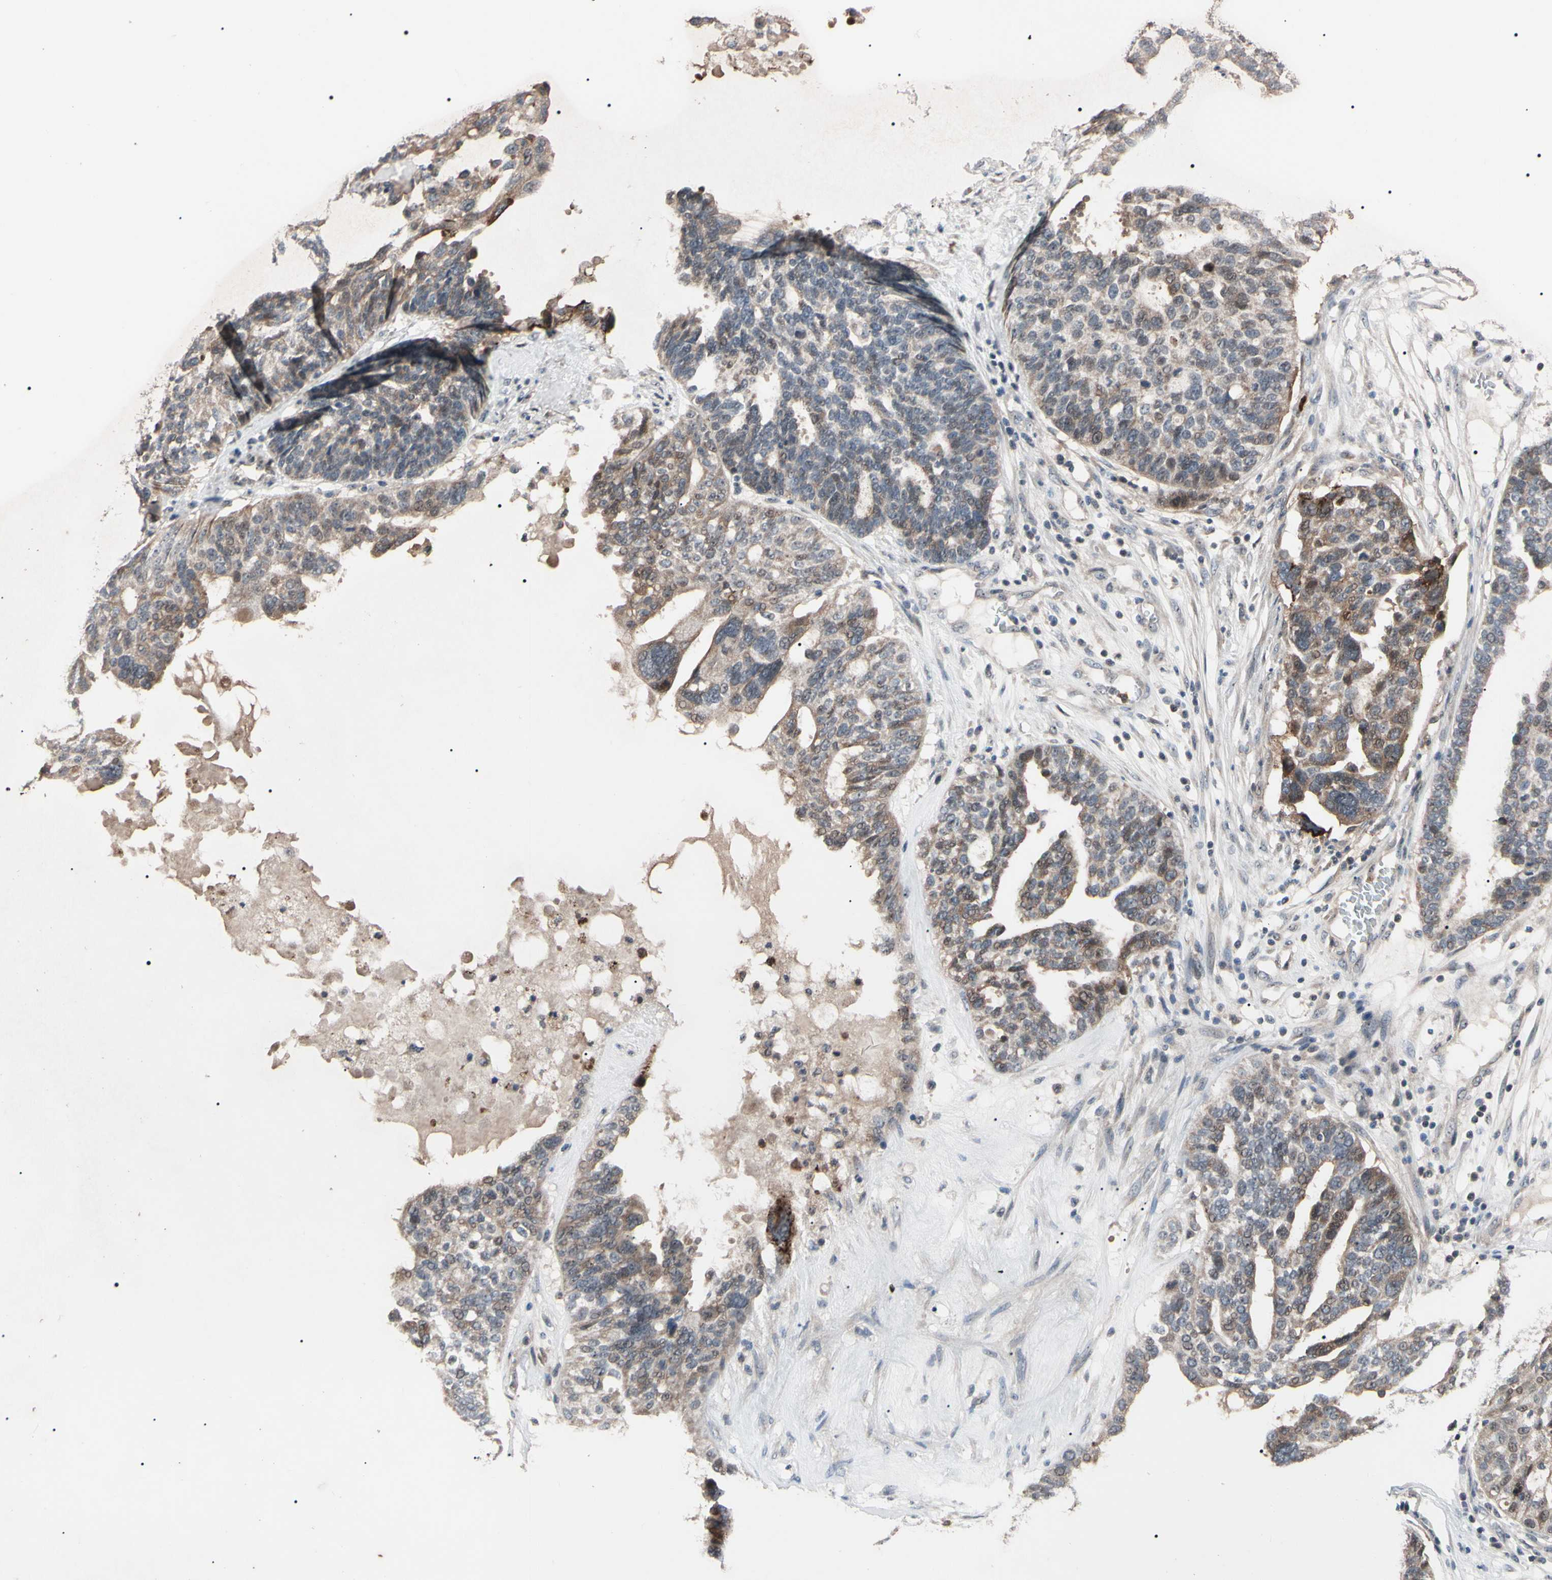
{"staining": {"intensity": "weak", "quantity": ">75%", "location": "cytoplasmic/membranous,nuclear"}, "tissue": "ovarian cancer", "cell_type": "Tumor cells", "image_type": "cancer", "snomed": [{"axis": "morphology", "description": "Cystadenocarcinoma, serous, NOS"}, {"axis": "topography", "description": "Ovary"}], "caption": "Ovarian cancer tissue displays weak cytoplasmic/membranous and nuclear expression in approximately >75% of tumor cells", "gene": "TRAF5", "patient": {"sex": "female", "age": 59}}